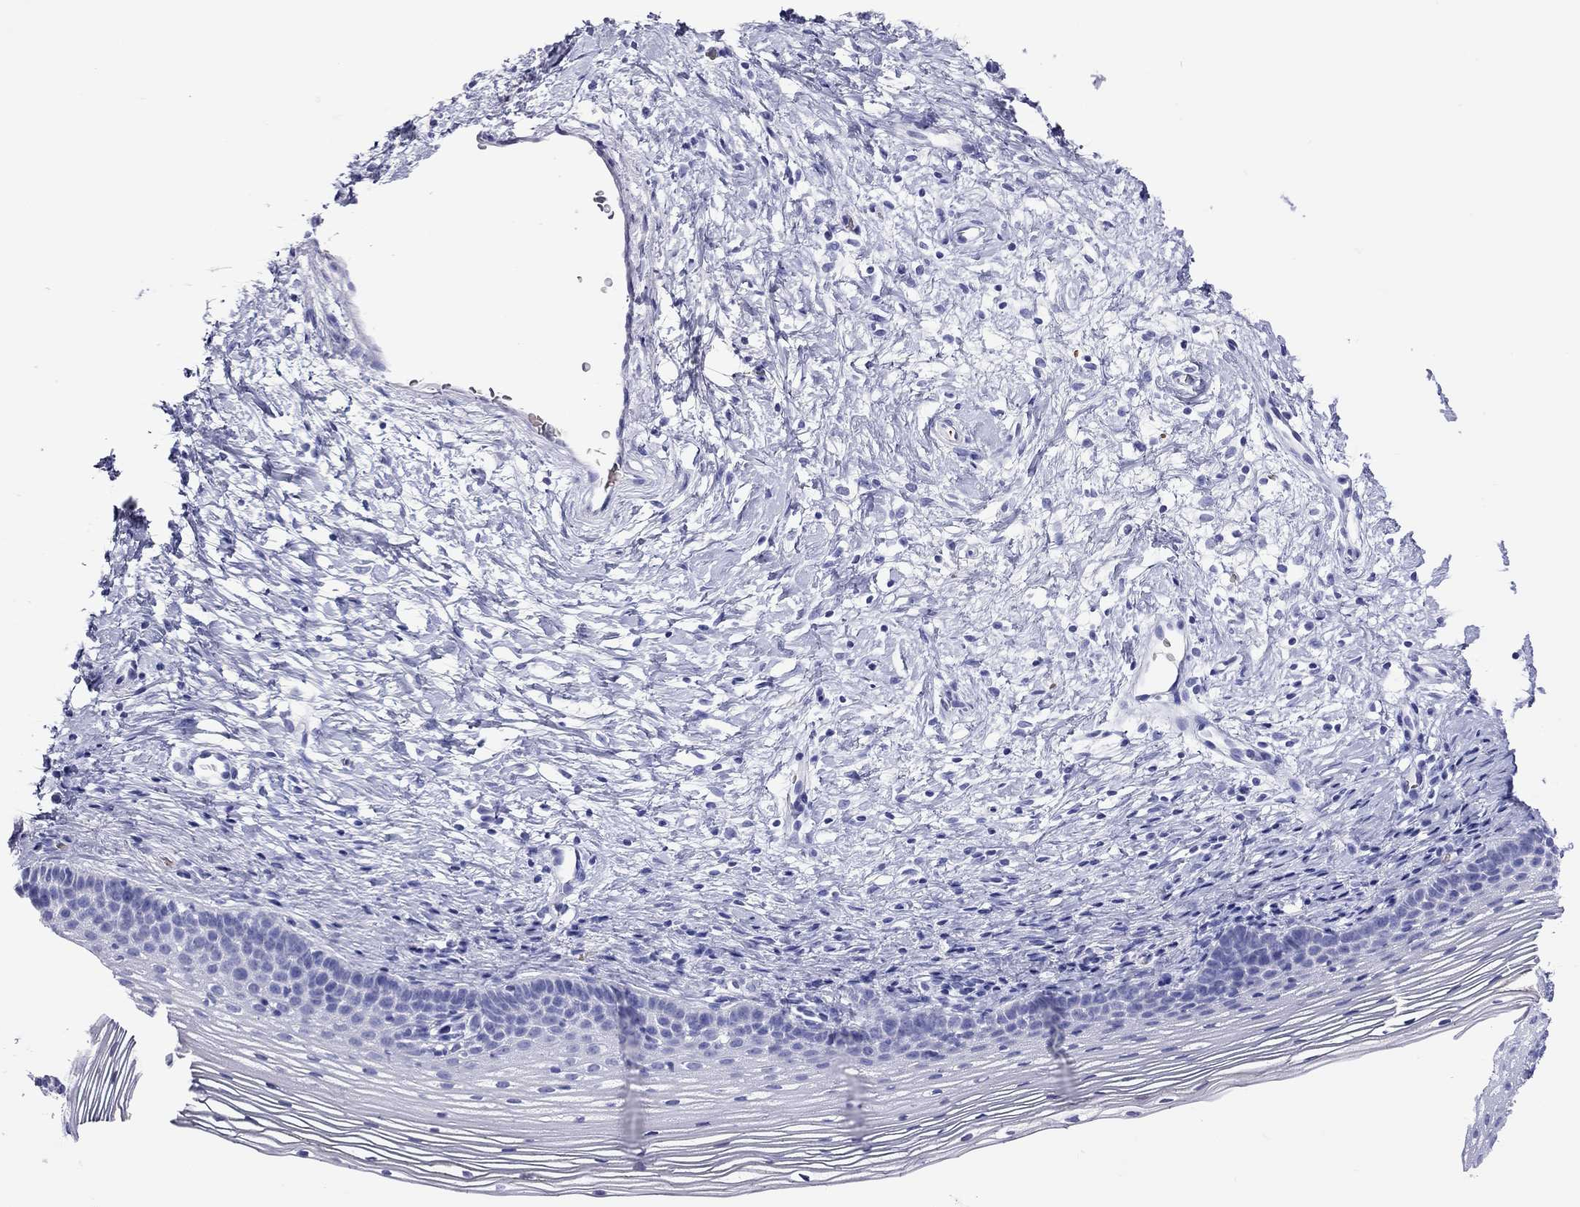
{"staining": {"intensity": "negative", "quantity": "none", "location": "none"}, "tissue": "cervix", "cell_type": "Glandular cells", "image_type": "normal", "snomed": [{"axis": "morphology", "description": "Normal tissue, NOS"}, {"axis": "topography", "description": "Cervix"}], "caption": "Protein analysis of benign cervix exhibits no significant expression in glandular cells.", "gene": "PTPRN", "patient": {"sex": "female", "age": 39}}